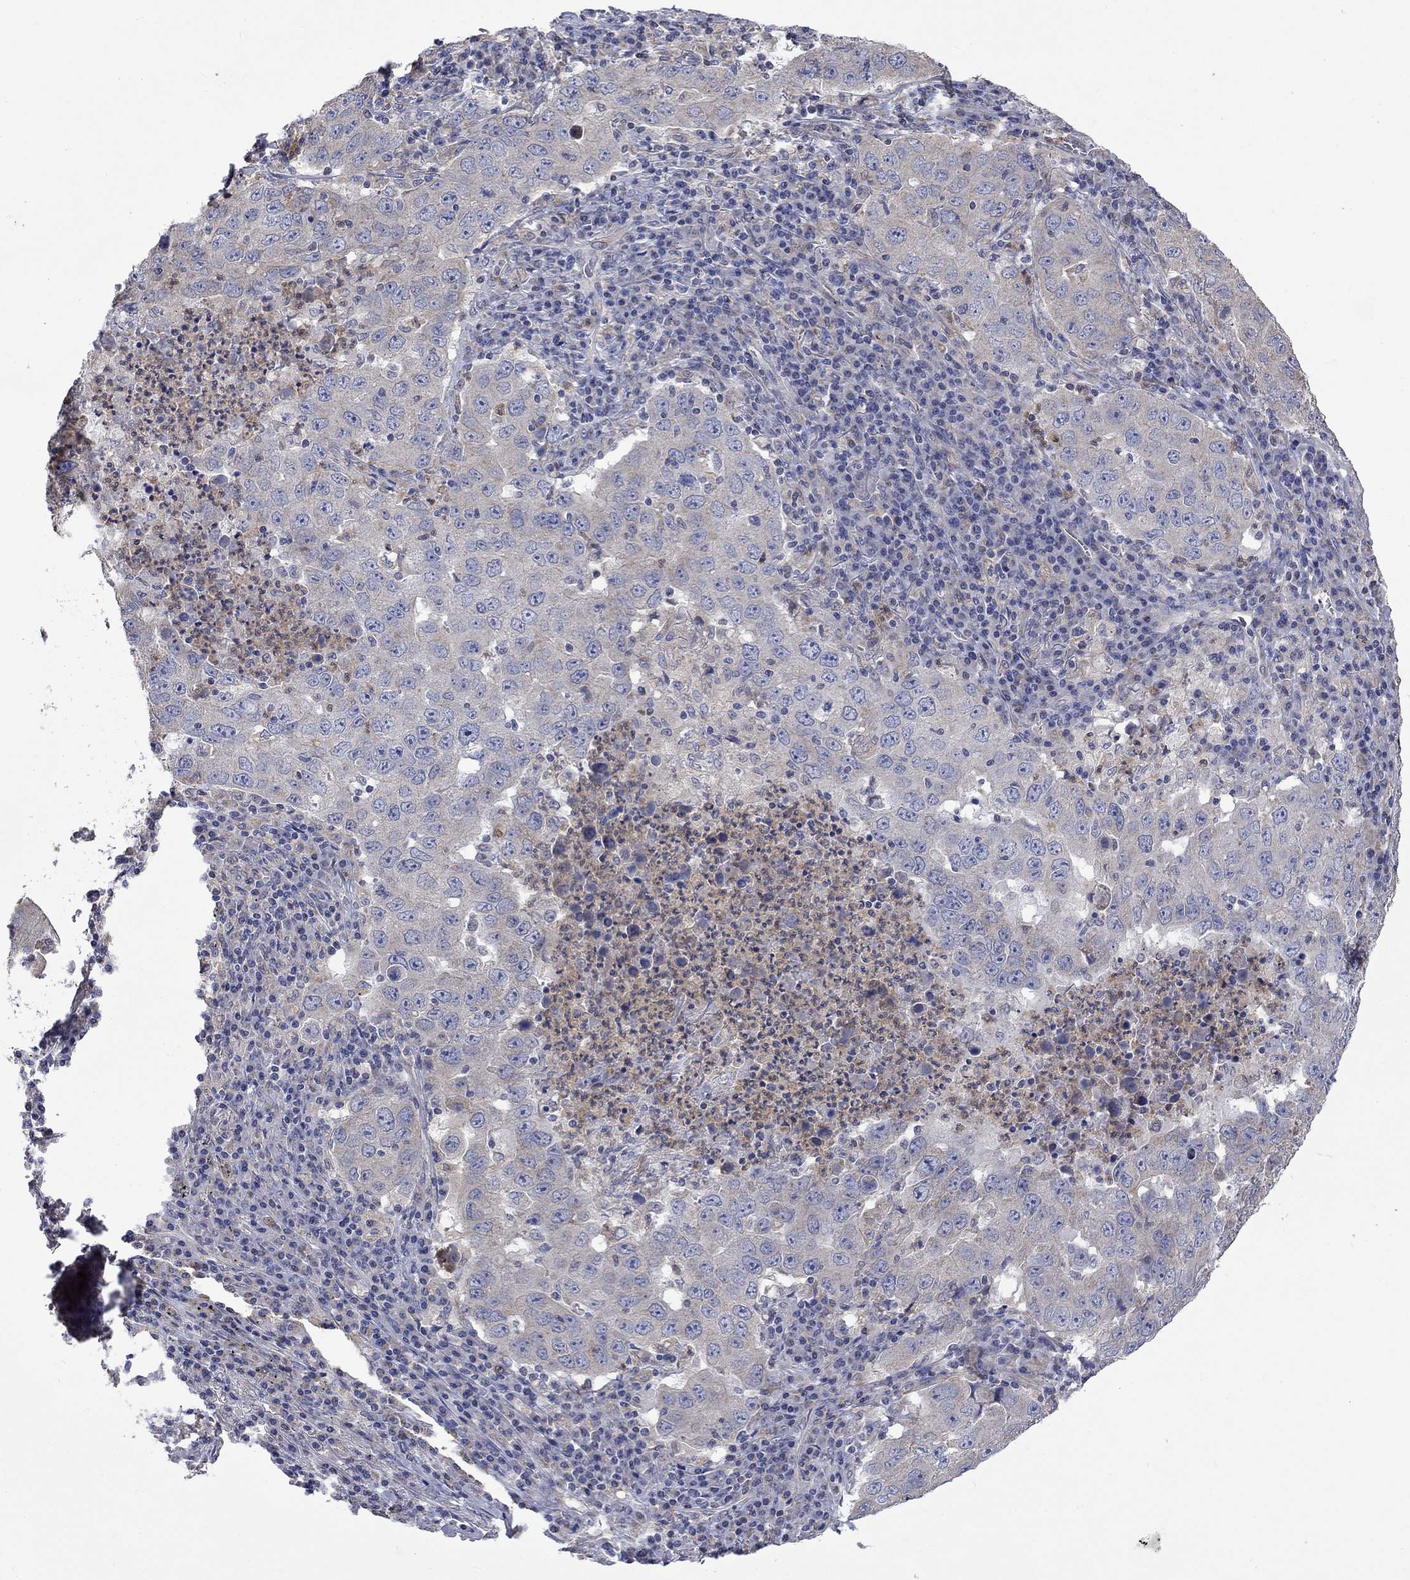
{"staining": {"intensity": "negative", "quantity": "none", "location": "none"}, "tissue": "lung cancer", "cell_type": "Tumor cells", "image_type": "cancer", "snomed": [{"axis": "morphology", "description": "Adenocarcinoma, NOS"}, {"axis": "topography", "description": "Lung"}], "caption": "High magnification brightfield microscopy of lung cancer (adenocarcinoma) stained with DAB (brown) and counterstained with hematoxylin (blue): tumor cells show no significant positivity.", "gene": "CAMKK2", "patient": {"sex": "male", "age": 73}}